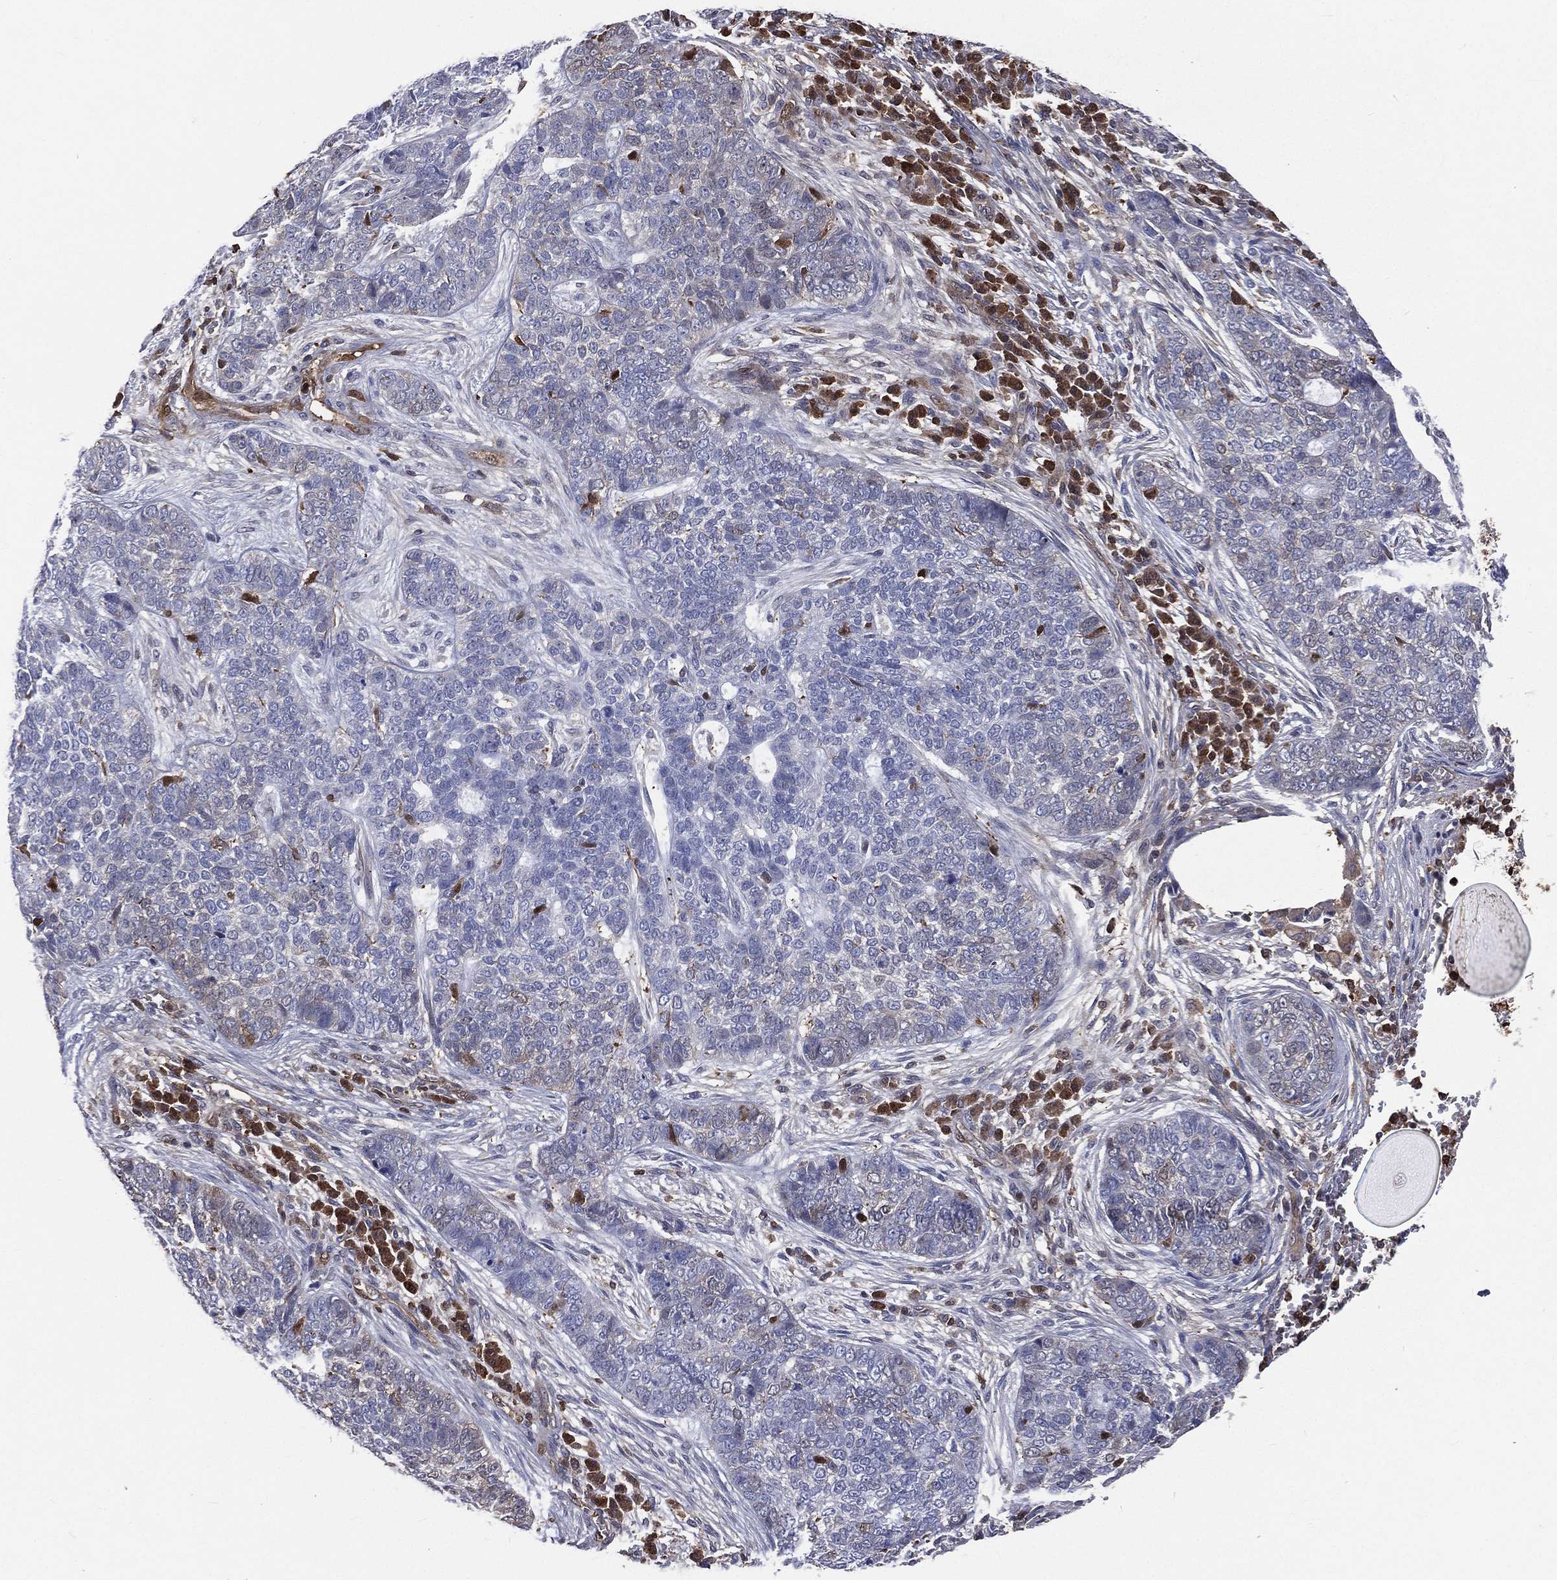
{"staining": {"intensity": "negative", "quantity": "none", "location": "none"}, "tissue": "skin cancer", "cell_type": "Tumor cells", "image_type": "cancer", "snomed": [{"axis": "morphology", "description": "Basal cell carcinoma"}, {"axis": "topography", "description": "Skin"}], "caption": "This is an immunohistochemistry micrograph of skin basal cell carcinoma. There is no expression in tumor cells.", "gene": "TBC1D2", "patient": {"sex": "female", "age": 69}}